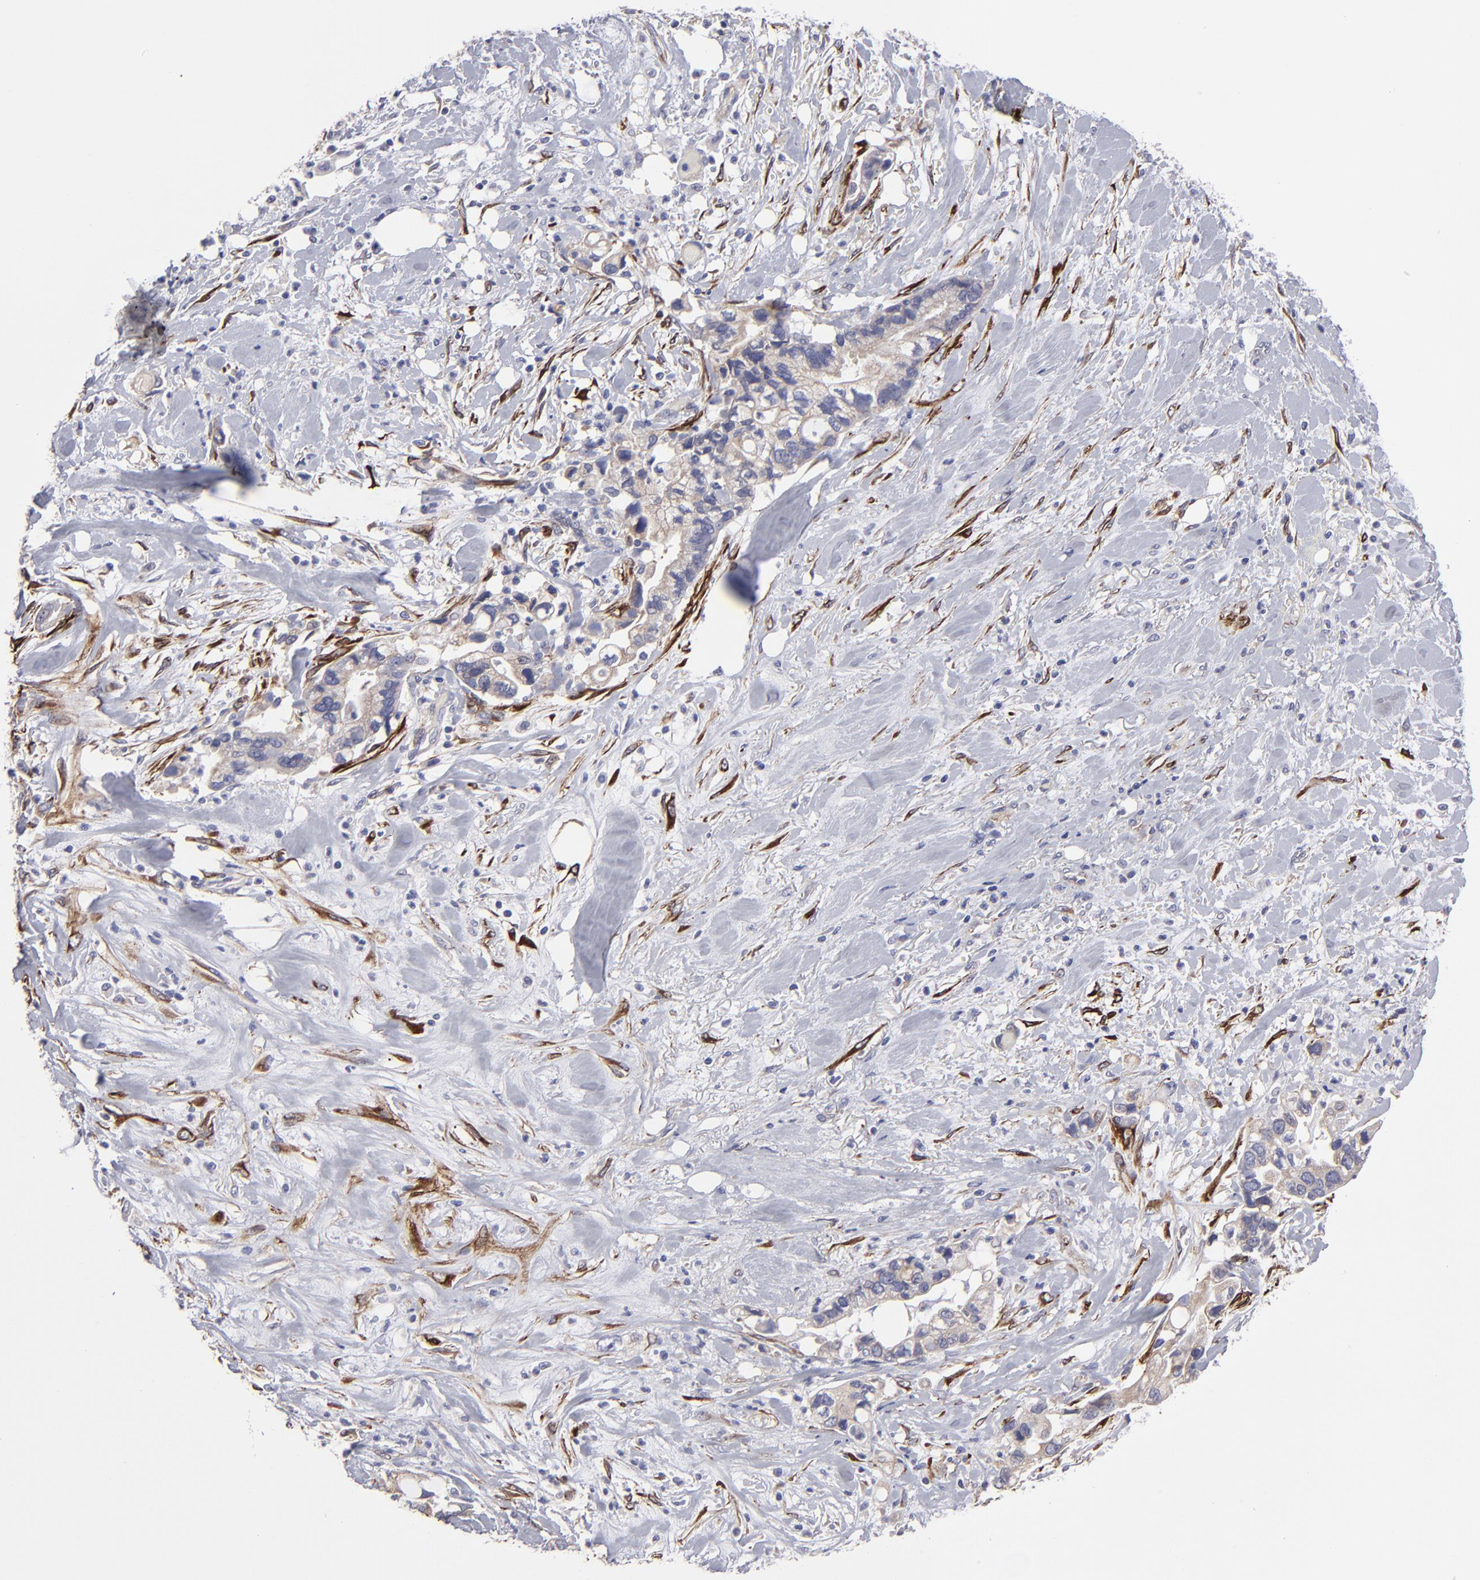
{"staining": {"intensity": "weak", "quantity": ">75%", "location": "cytoplasmic/membranous"}, "tissue": "pancreatic cancer", "cell_type": "Tumor cells", "image_type": "cancer", "snomed": [{"axis": "morphology", "description": "Adenocarcinoma, NOS"}, {"axis": "topography", "description": "Pancreas"}], "caption": "Protein staining demonstrates weak cytoplasmic/membranous staining in approximately >75% of tumor cells in pancreatic cancer (adenocarcinoma).", "gene": "SLMAP", "patient": {"sex": "male", "age": 70}}